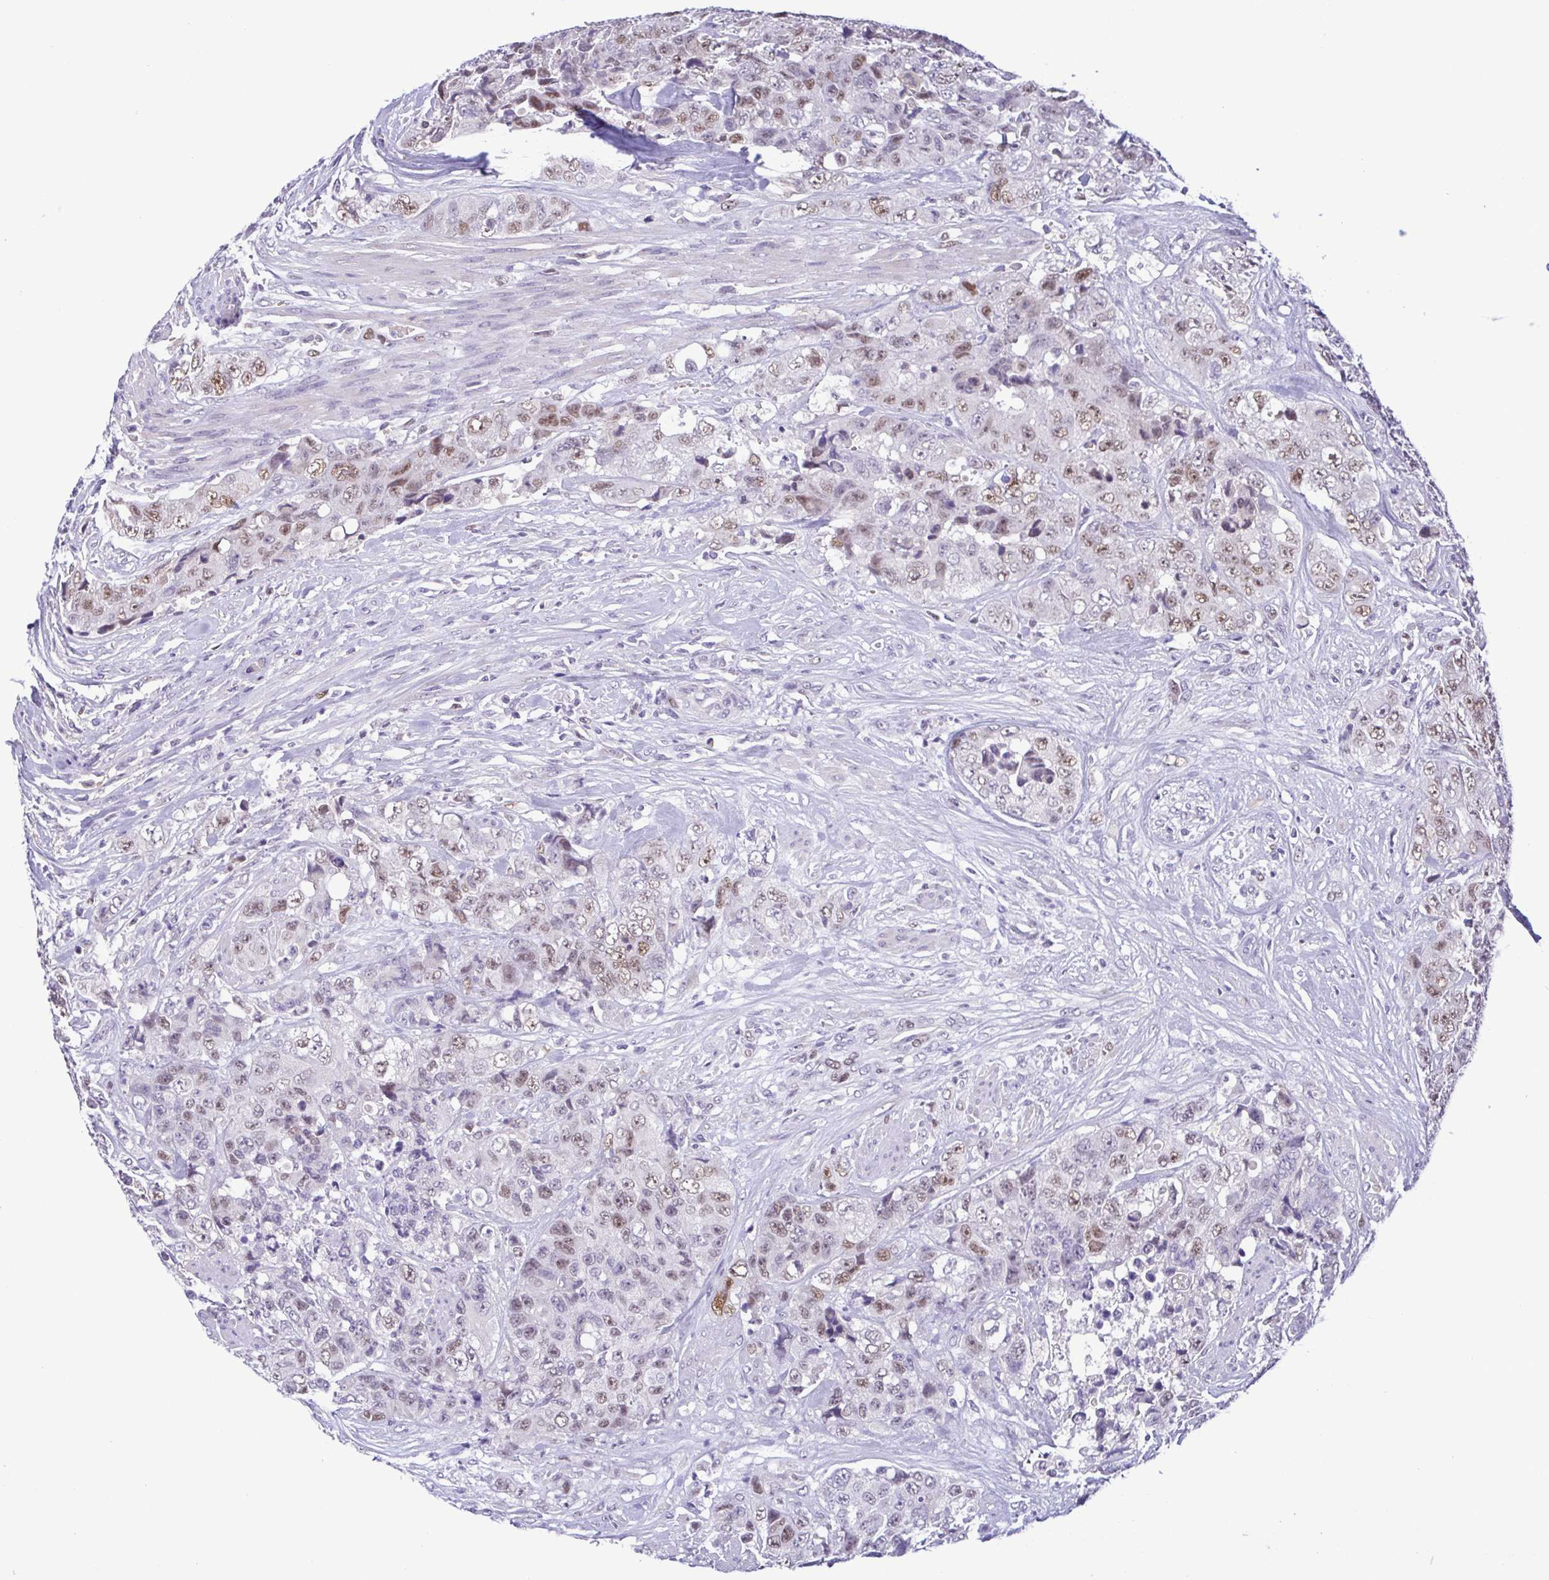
{"staining": {"intensity": "weak", "quantity": "25%-75%", "location": "nuclear"}, "tissue": "urothelial cancer", "cell_type": "Tumor cells", "image_type": "cancer", "snomed": [{"axis": "morphology", "description": "Urothelial carcinoma, High grade"}, {"axis": "topography", "description": "Urinary bladder"}], "caption": "This is an image of immunohistochemistry (IHC) staining of high-grade urothelial carcinoma, which shows weak positivity in the nuclear of tumor cells.", "gene": "TIPIN", "patient": {"sex": "female", "age": 78}}